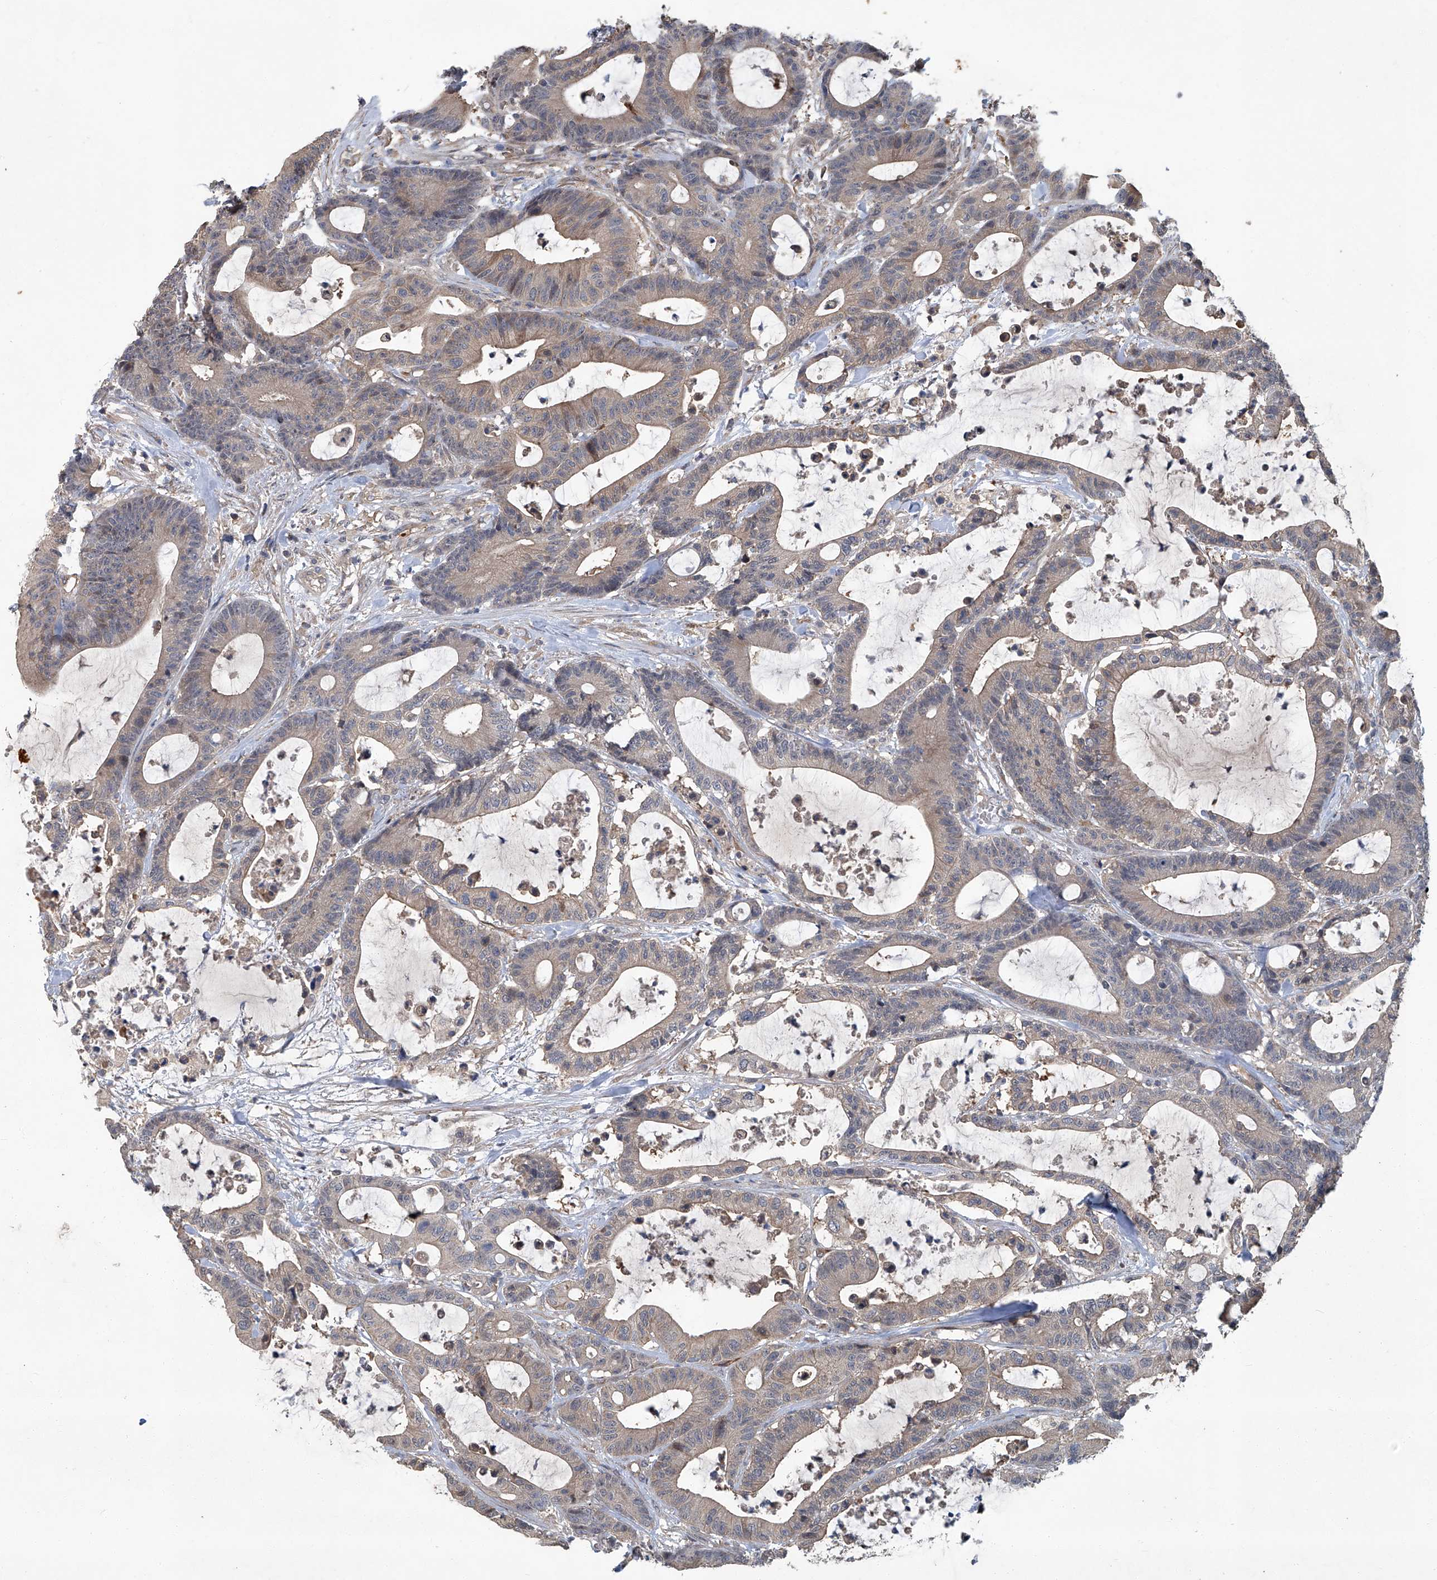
{"staining": {"intensity": "weak", "quantity": ">75%", "location": "cytoplasmic/membranous"}, "tissue": "colorectal cancer", "cell_type": "Tumor cells", "image_type": "cancer", "snomed": [{"axis": "morphology", "description": "Adenocarcinoma, NOS"}, {"axis": "topography", "description": "Colon"}], "caption": "The image exhibits staining of adenocarcinoma (colorectal), revealing weak cytoplasmic/membranous protein positivity (brown color) within tumor cells.", "gene": "ANKRD34A", "patient": {"sex": "female", "age": 84}}